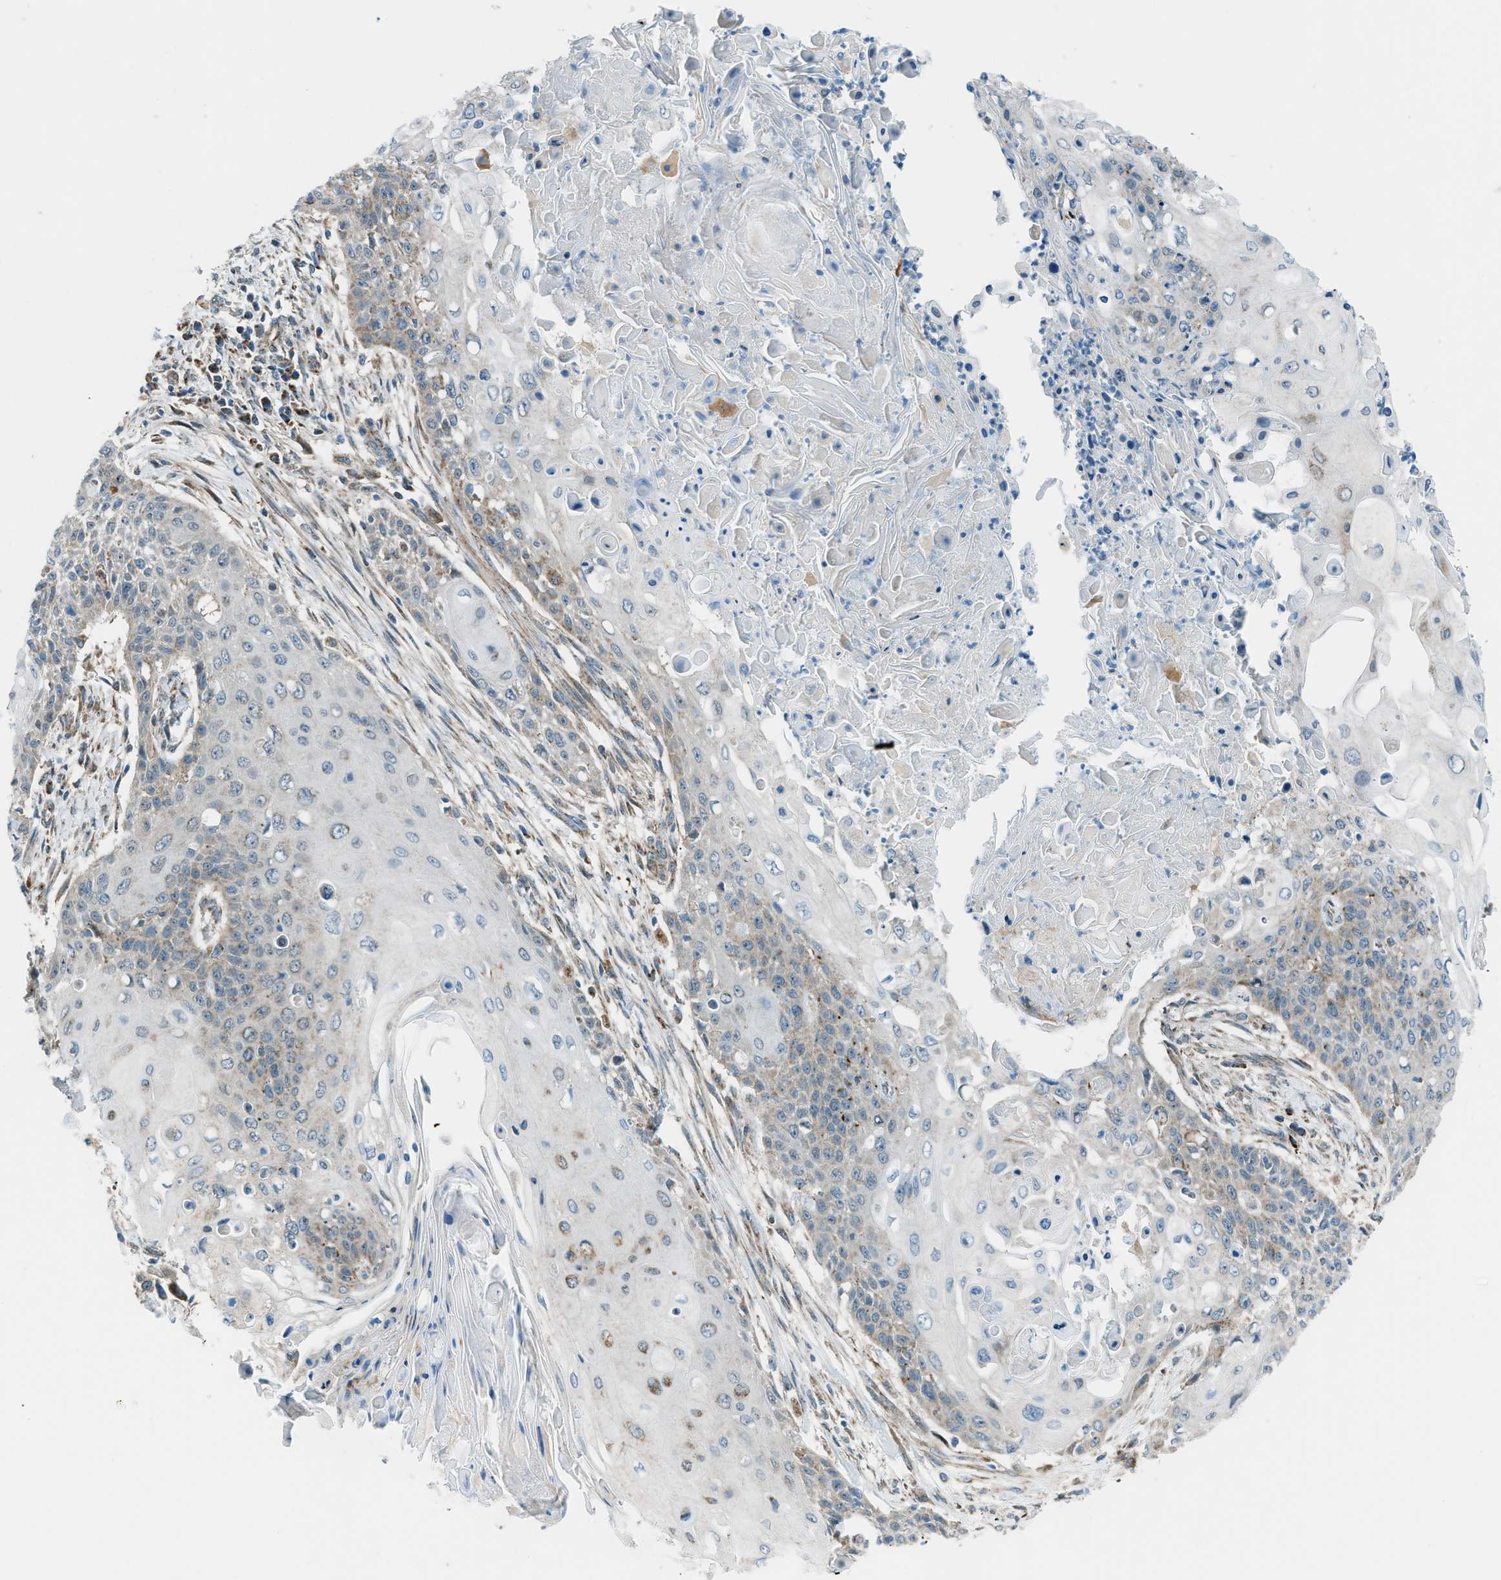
{"staining": {"intensity": "negative", "quantity": "none", "location": "none"}, "tissue": "cervical cancer", "cell_type": "Tumor cells", "image_type": "cancer", "snomed": [{"axis": "morphology", "description": "Squamous cell carcinoma, NOS"}, {"axis": "topography", "description": "Cervix"}], "caption": "Immunohistochemistry (IHC) micrograph of neoplastic tissue: human cervical squamous cell carcinoma stained with DAB (3,3'-diaminobenzidine) shows no significant protein expression in tumor cells.", "gene": "PIGG", "patient": {"sex": "female", "age": 39}}